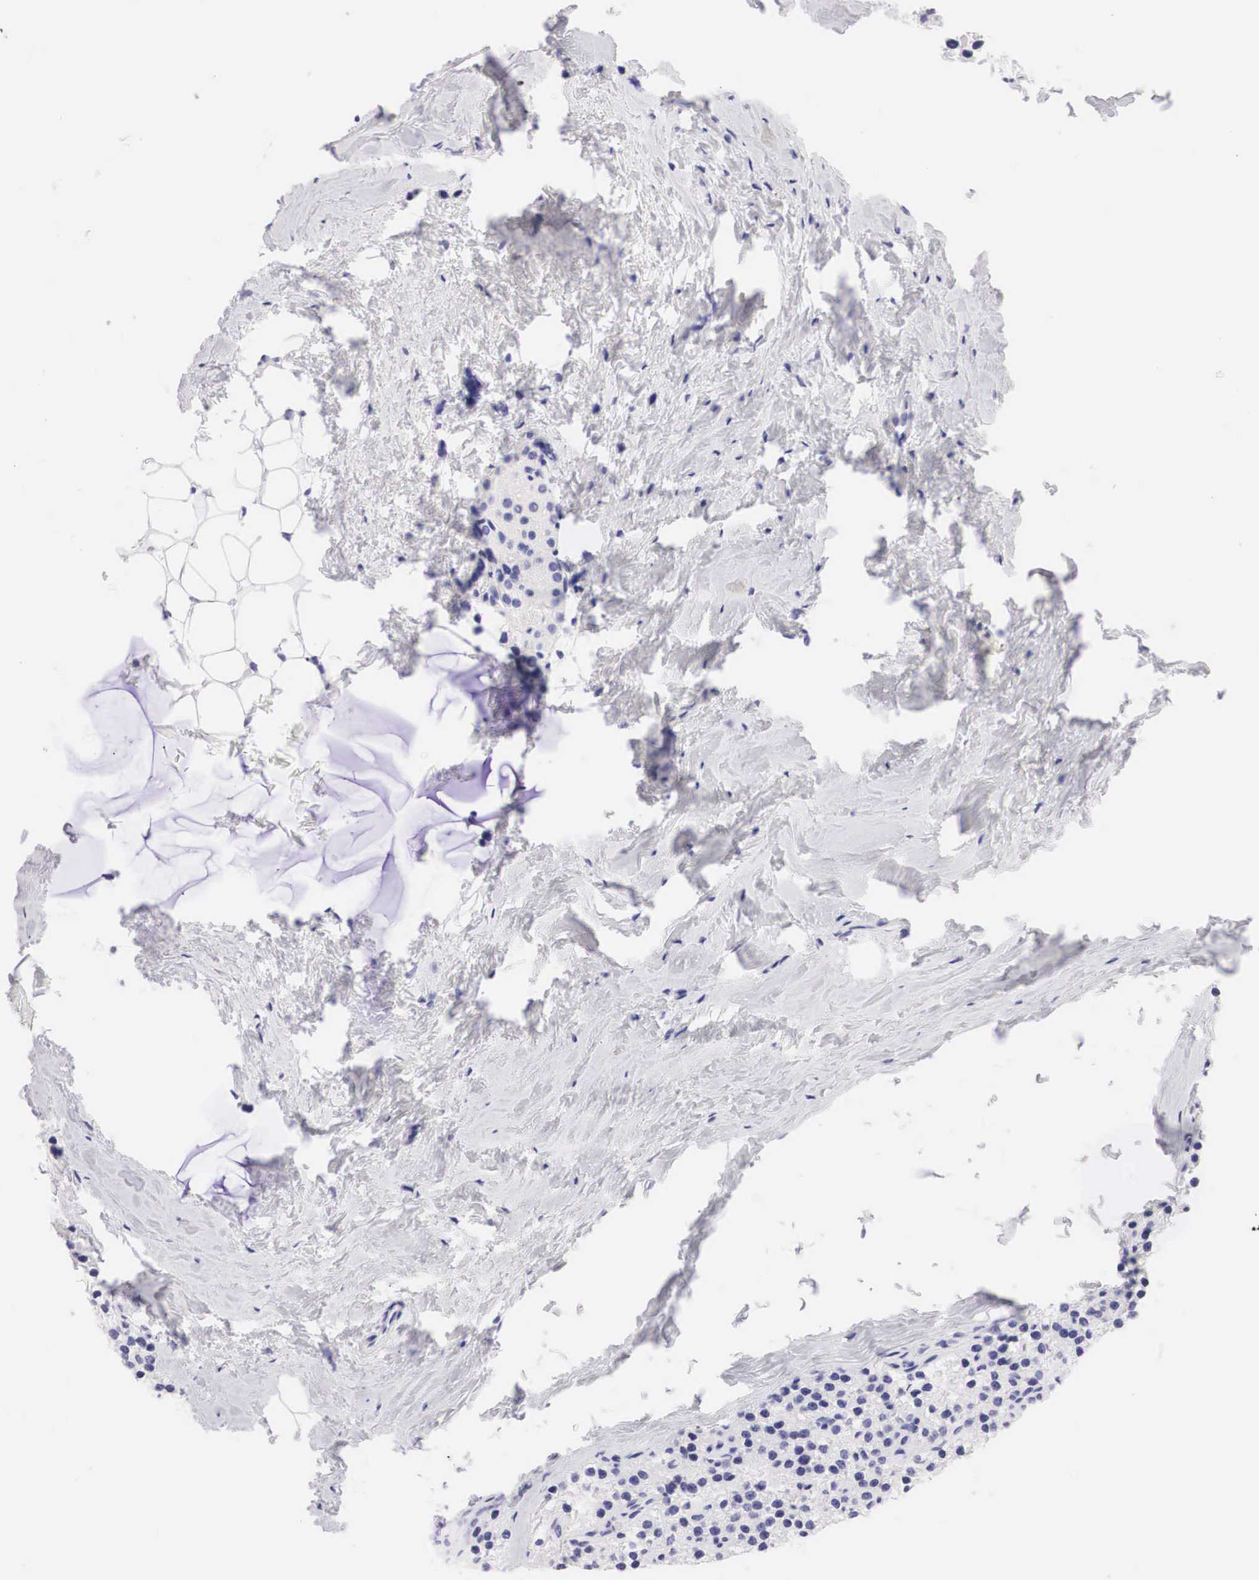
{"staining": {"intensity": "negative", "quantity": "none", "location": "none"}, "tissue": "parathyroid gland", "cell_type": "Glandular cells", "image_type": "normal", "snomed": [{"axis": "morphology", "description": "Normal tissue, NOS"}, {"axis": "topography", "description": "Parathyroid gland"}], "caption": "This is an IHC histopathology image of benign parathyroid gland. There is no expression in glandular cells.", "gene": "TYR", "patient": {"sex": "female", "age": 54}}